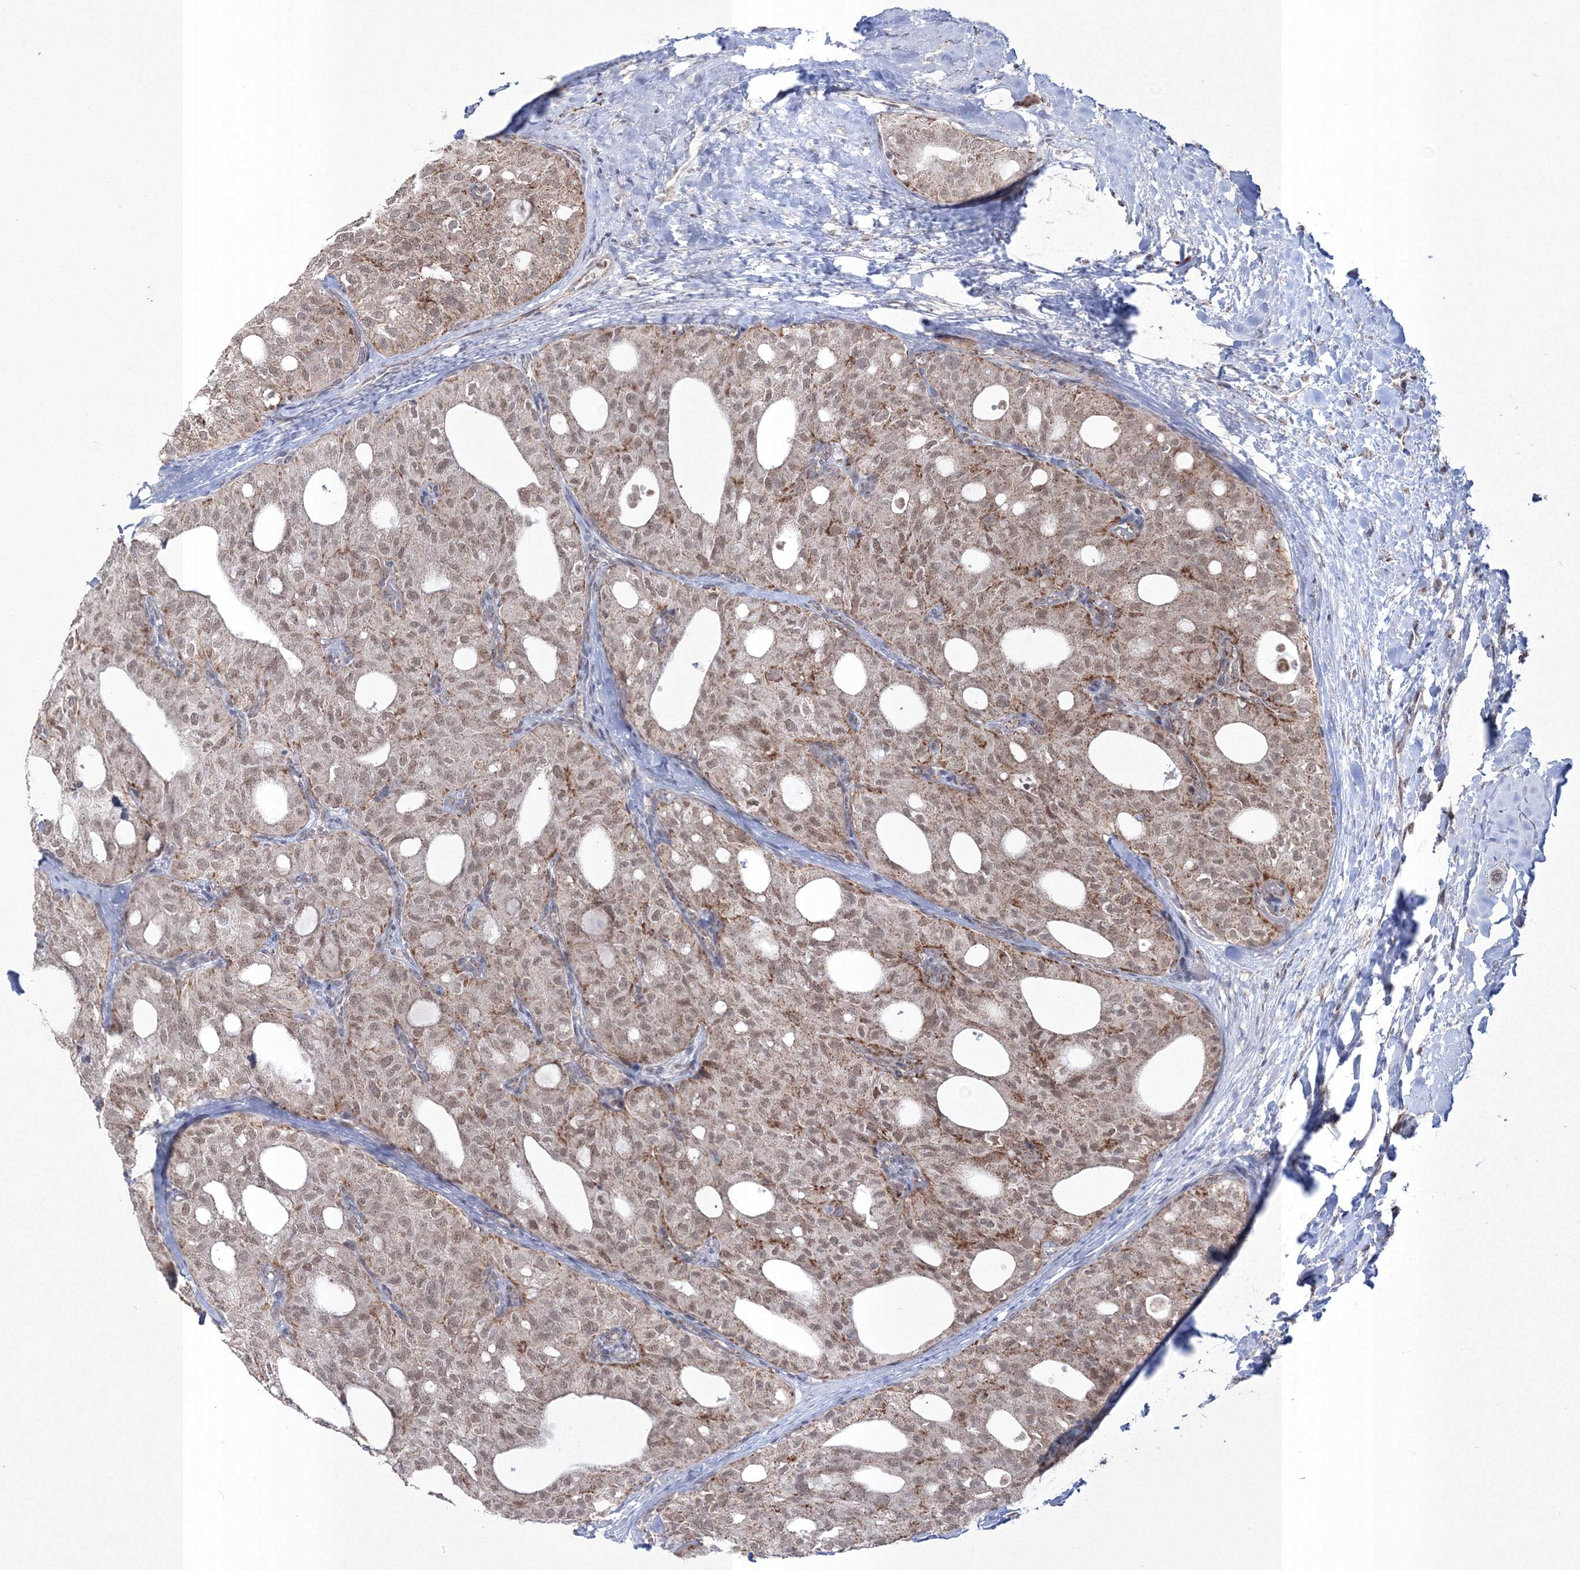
{"staining": {"intensity": "moderate", "quantity": ">75%", "location": "cytoplasmic/membranous,nuclear"}, "tissue": "thyroid cancer", "cell_type": "Tumor cells", "image_type": "cancer", "snomed": [{"axis": "morphology", "description": "Follicular adenoma carcinoma, NOS"}, {"axis": "topography", "description": "Thyroid gland"}], "caption": "Immunohistochemistry of thyroid cancer (follicular adenoma carcinoma) demonstrates medium levels of moderate cytoplasmic/membranous and nuclear expression in about >75% of tumor cells.", "gene": "GRSF1", "patient": {"sex": "male", "age": 75}}